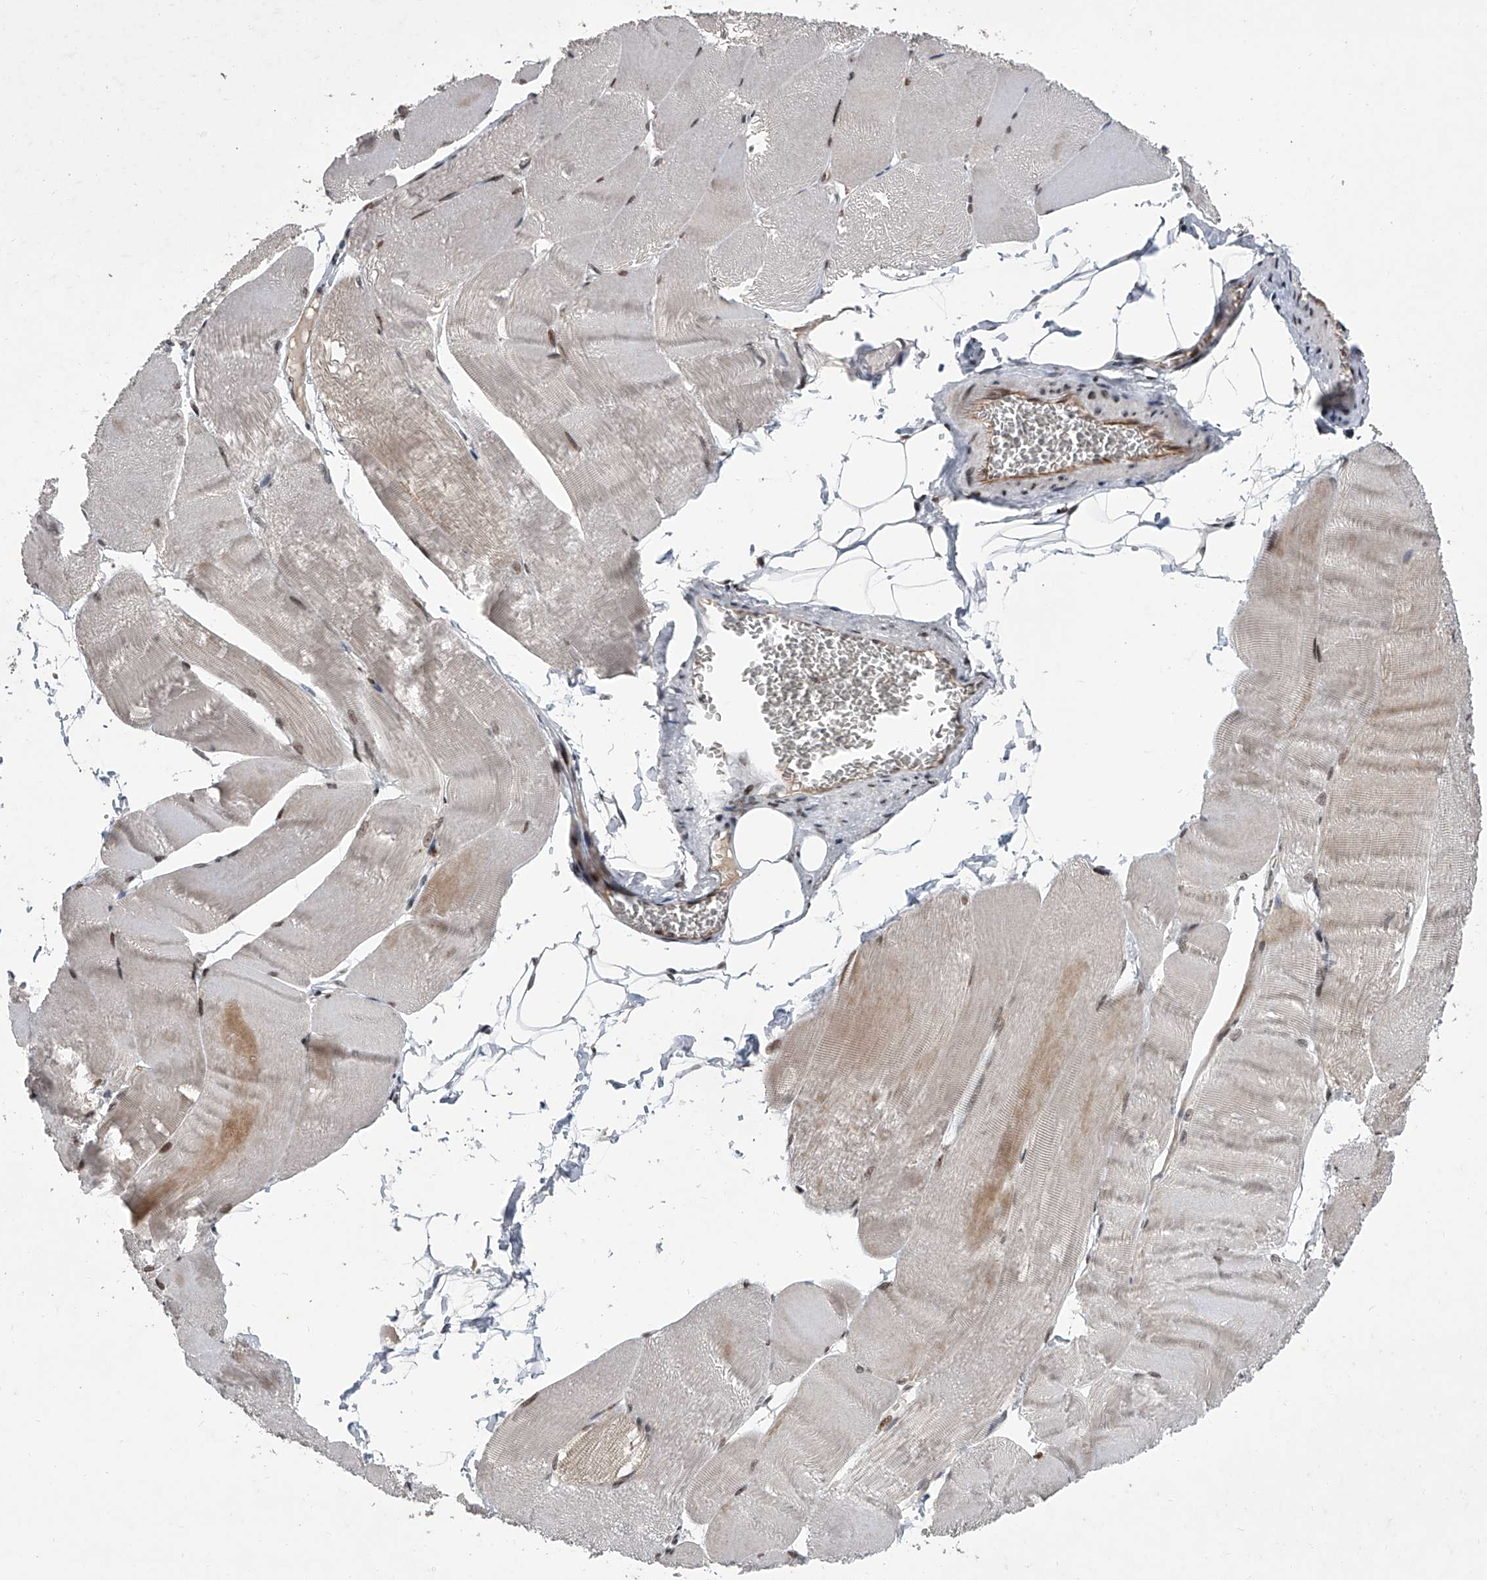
{"staining": {"intensity": "weak", "quantity": "<25%", "location": "cytoplasmic/membranous"}, "tissue": "skeletal muscle", "cell_type": "Myocytes", "image_type": "normal", "snomed": [{"axis": "morphology", "description": "Normal tissue, NOS"}, {"axis": "morphology", "description": "Basal cell carcinoma"}, {"axis": "topography", "description": "Skeletal muscle"}], "caption": "This is a photomicrograph of immunohistochemistry (IHC) staining of unremarkable skeletal muscle, which shows no staining in myocytes. (Immunohistochemistry (ihc), brightfield microscopy, high magnification).", "gene": "ZNF426", "patient": {"sex": "female", "age": 64}}